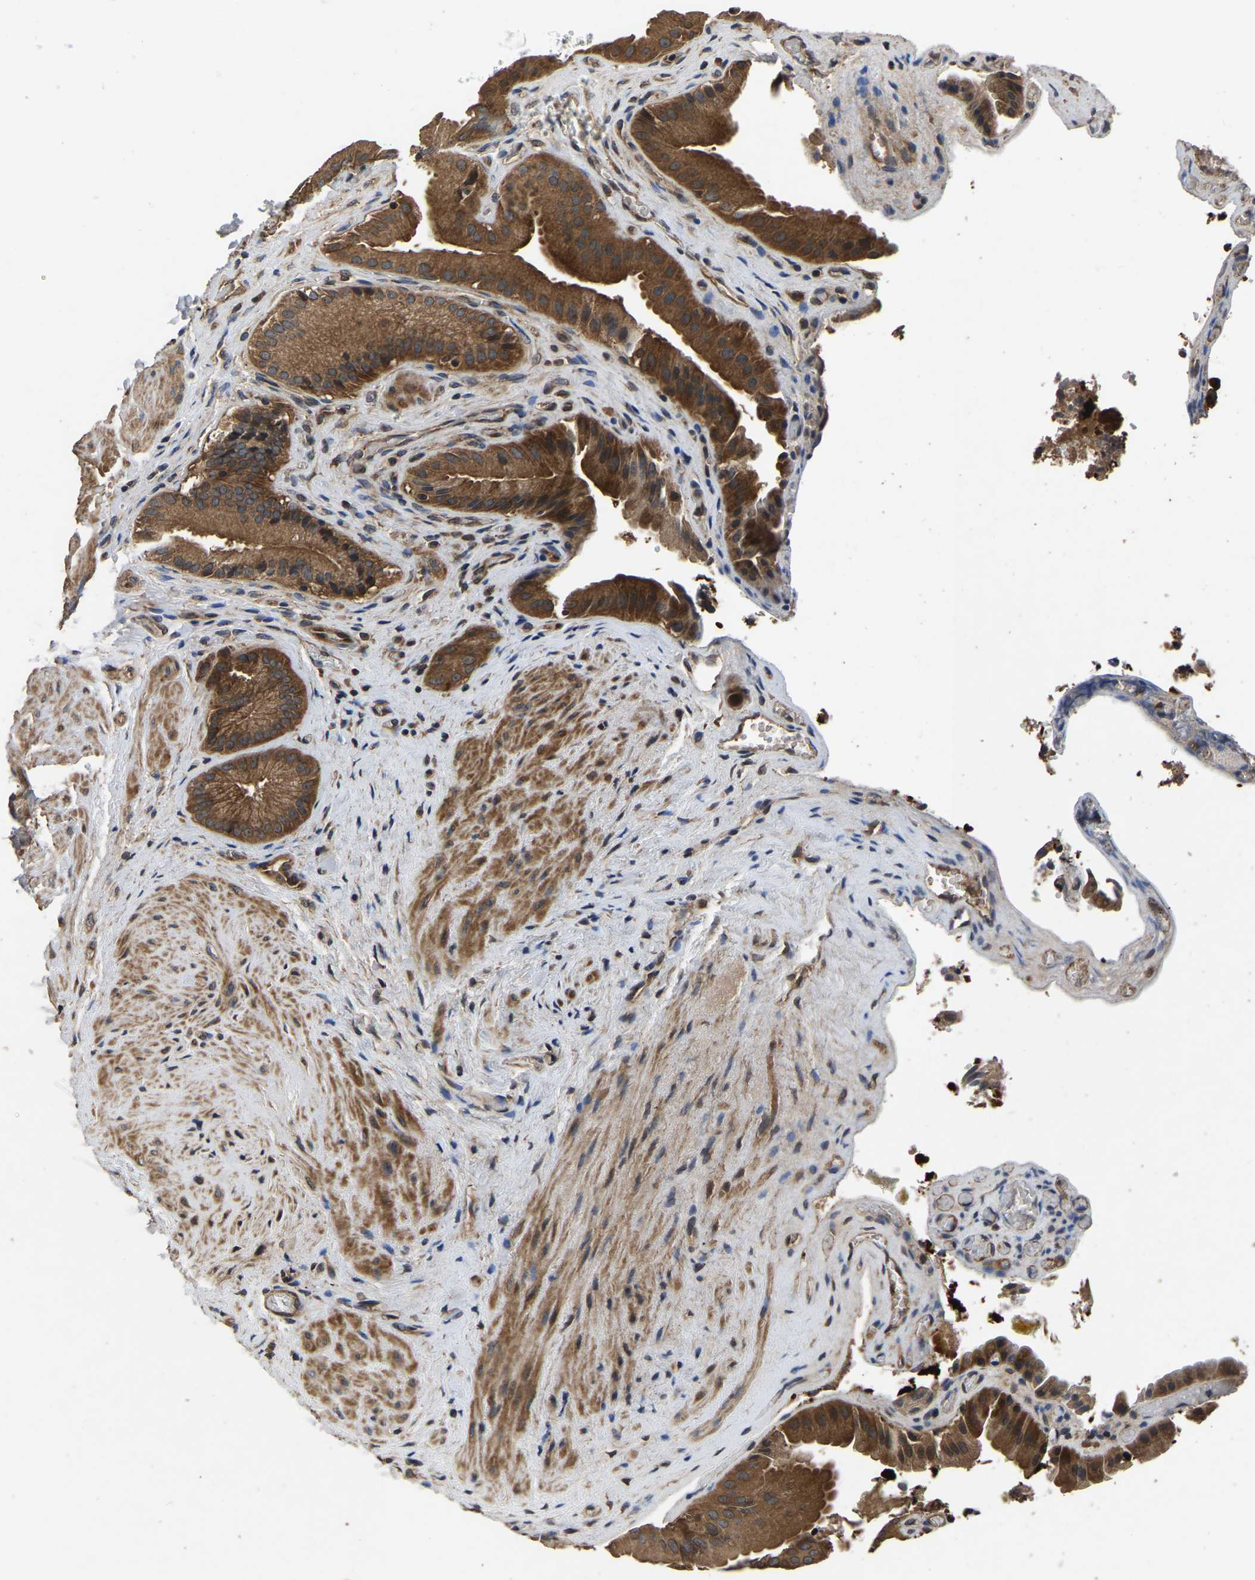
{"staining": {"intensity": "strong", "quantity": ">75%", "location": "cytoplasmic/membranous"}, "tissue": "gallbladder", "cell_type": "Glandular cells", "image_type": "normal", "snomed": [{"axis": "morphology", "description": "Normal tissue, NOS"}, {"axis": "topography", "description": "Gallbladder"}], "caption": "Unremarkable gallbladder was stained to show a protein in brown. There is high levels of strong cytoplasmic/membranous staining in about >75% of glandular cells.", "gene": "CRYZL1", "patient": {"sex": "male", "age": 49}}